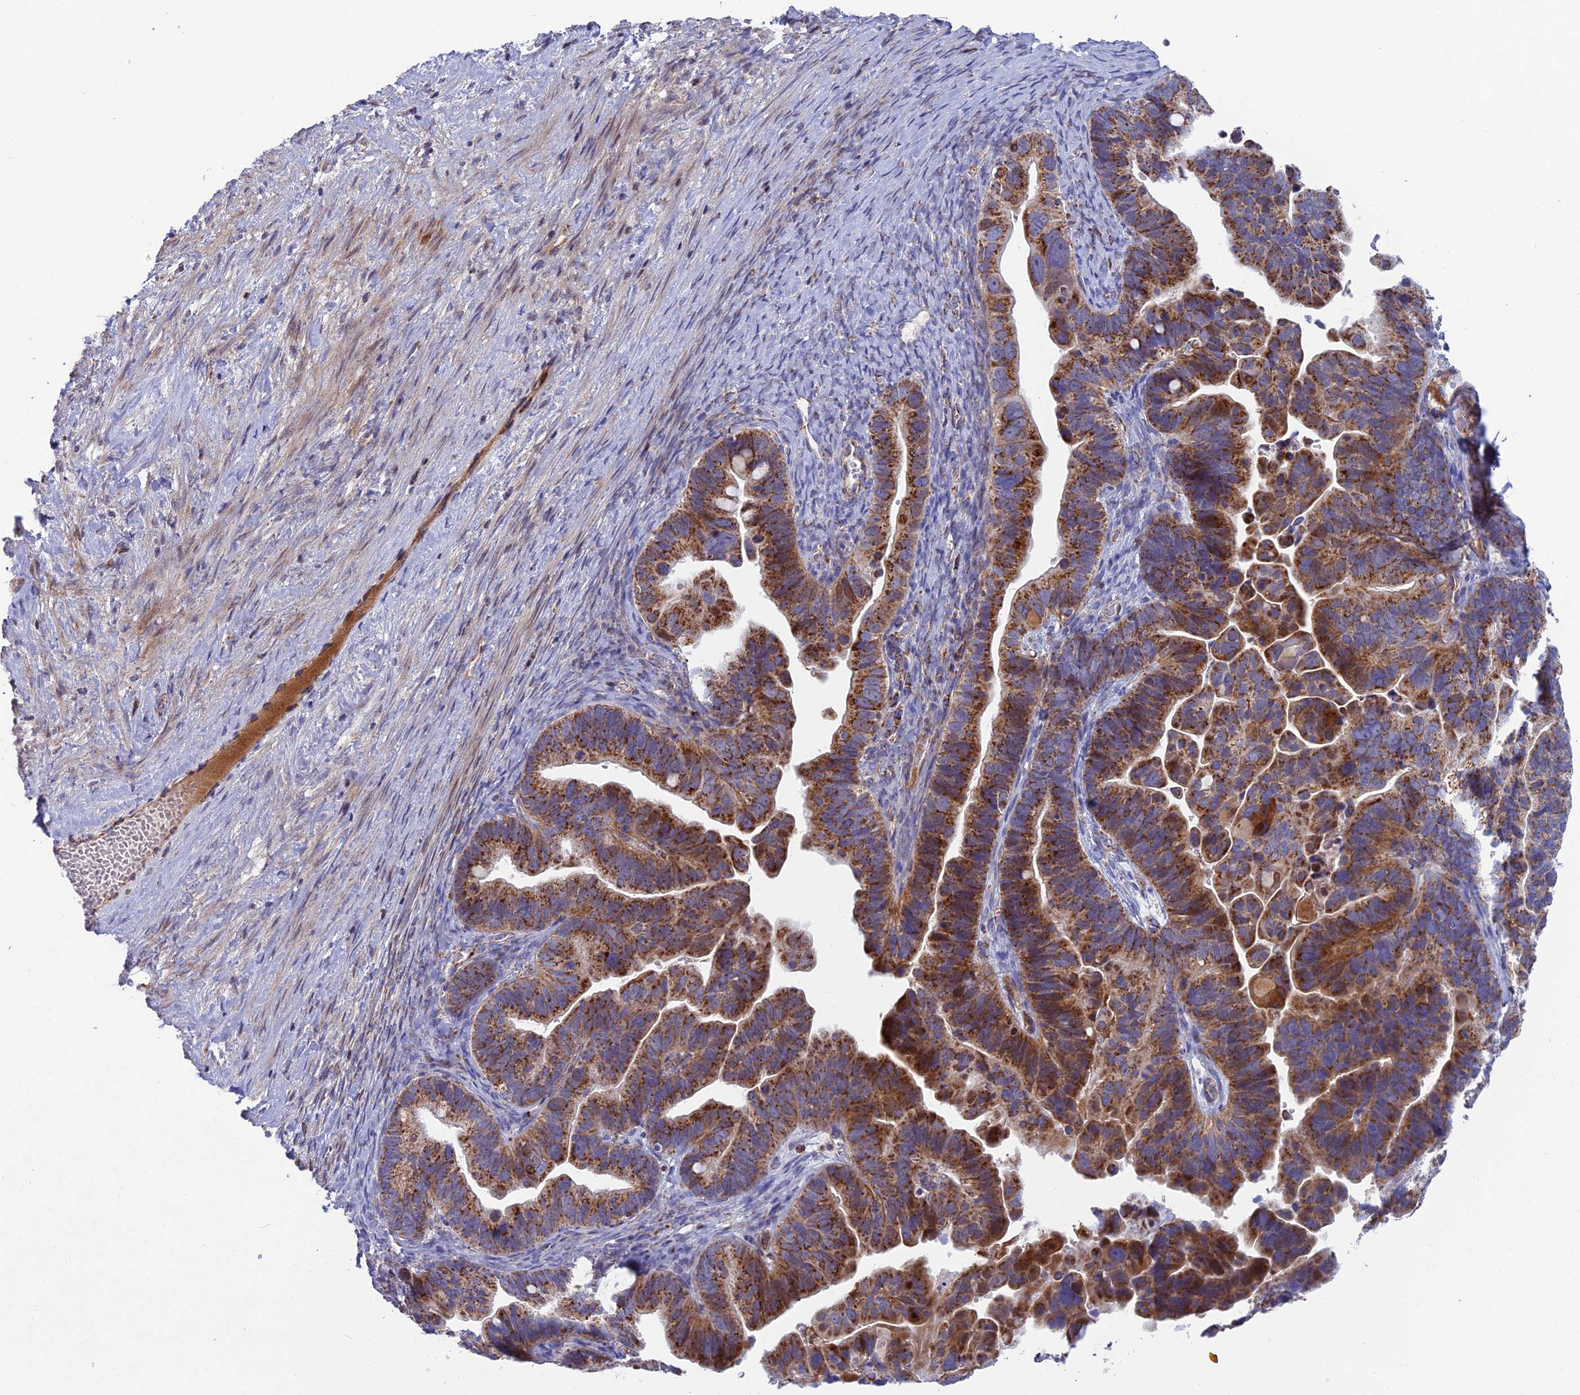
{"staining": {"intensity": "strong", "quantity": ">75%", "location": "cytoplasmic/membranous"}, "tissue": "ovarian cancer", "cell_type": "Tumor cells", "image_type": "cancer", "snomed": [{"axis": "morphology", "description": "Cystadenocarcinoma, serous, NOS"}, {"axis": "topography", "description": "Ovary"}], "caption": "Tumor cells demonstrate high levels of strong cytoplasmic/membranous staining in approximately >75% of cells in human serous cystadenocarcinoma (ovarian). (Stains: DAB (3,3'-diaminobenzidine) in brown, nuclei in blue, Microscopy: brightfield microscopy at high magnification).", "gene": "CS", "patient": {"sex": "female", "age": 56}}